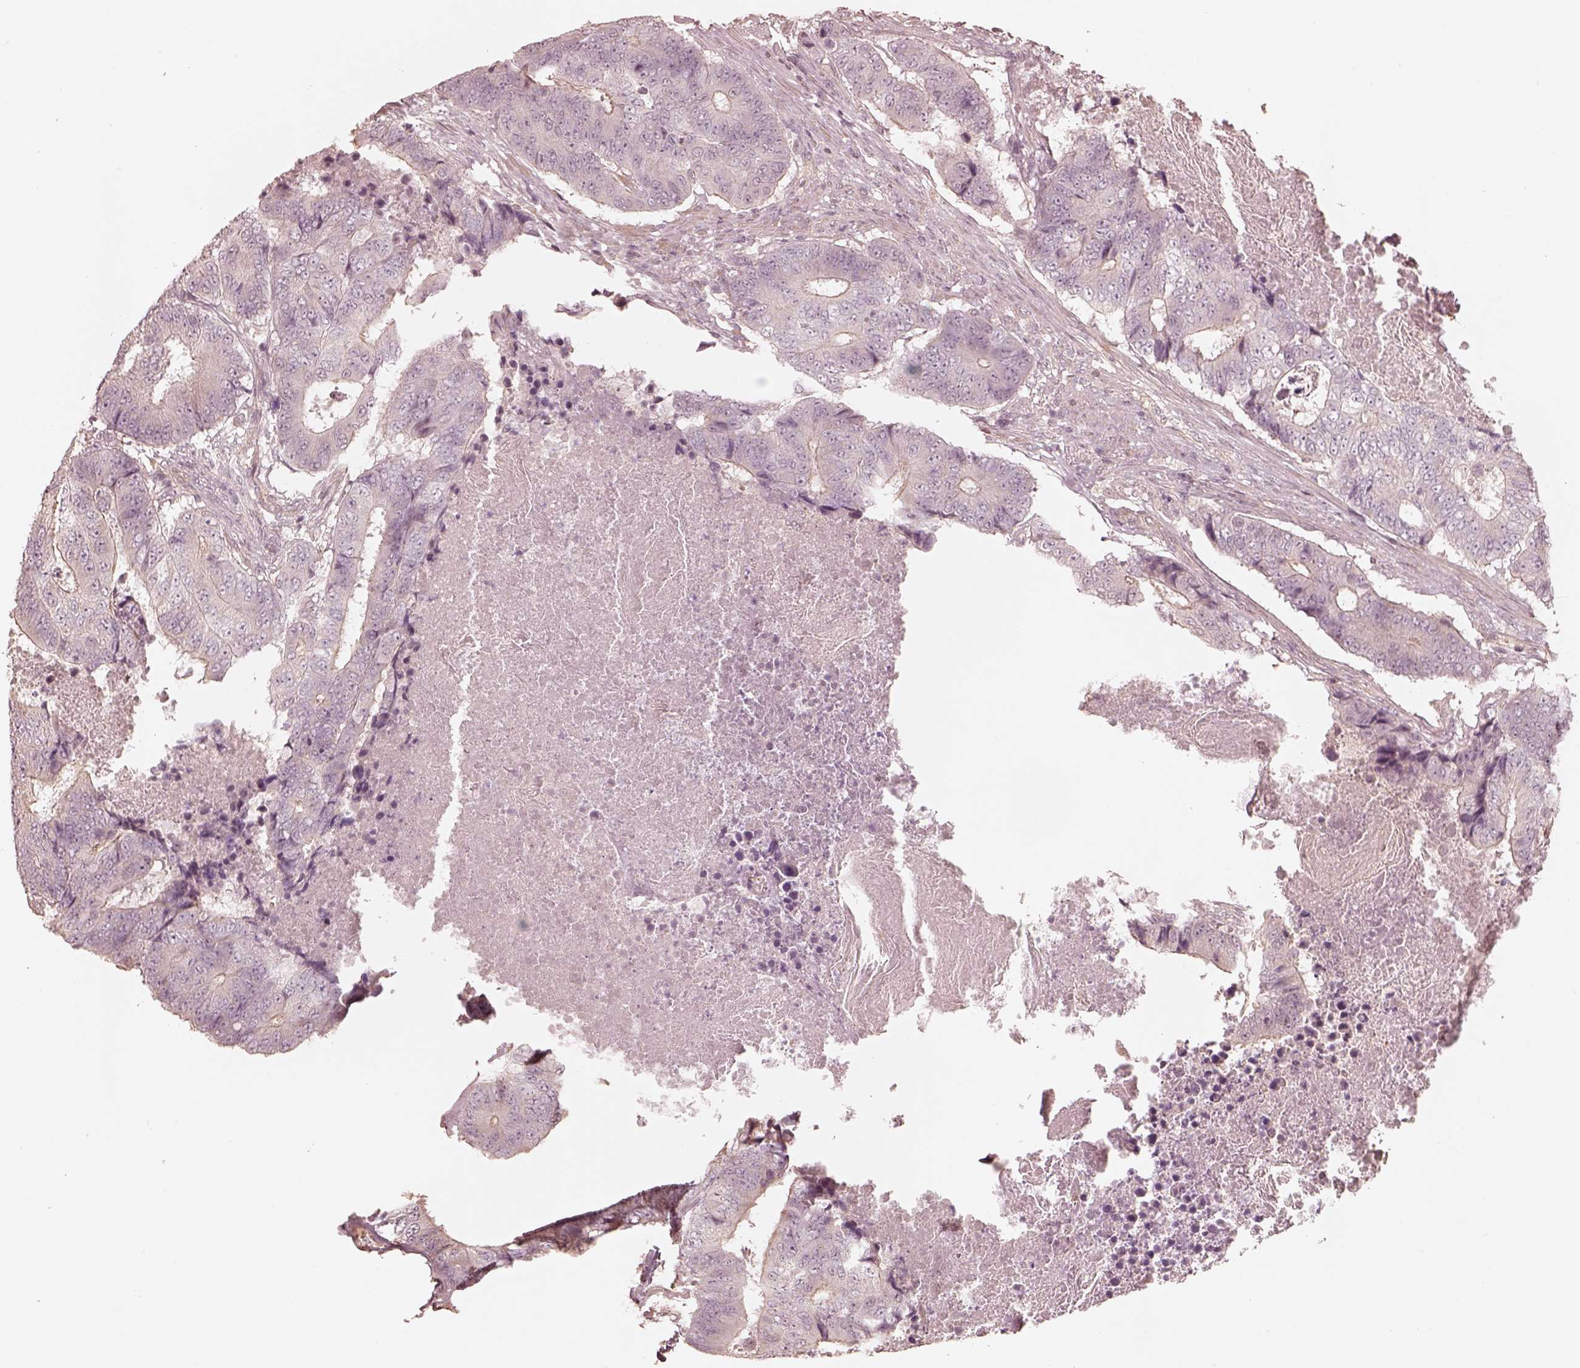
{"staining": {"intensity": "negative", "quantity": "none", "location": "none"}, "tissue": "colorectal cancer", "cell_type": "Tumor cells", "image_type": "cancer", "snomed": [{"axis": "morphology", "description": "Adenocarcinoma, NOS"}, {"axis": "topography", "description": "Colon"}], "caption": "A high-resolution micrograph shows immunohistochemistry (IHC) staining of colorectal cancer, which displays no significant staining in tumor cells. (Stains: DAB immunohistochemistry (IHC) with hematoxylin counter stain, Microscopy: brightfield microscopy at high magnification).", "gene": "KIF5C", "patient": {"sex": "female", "age": 48}}